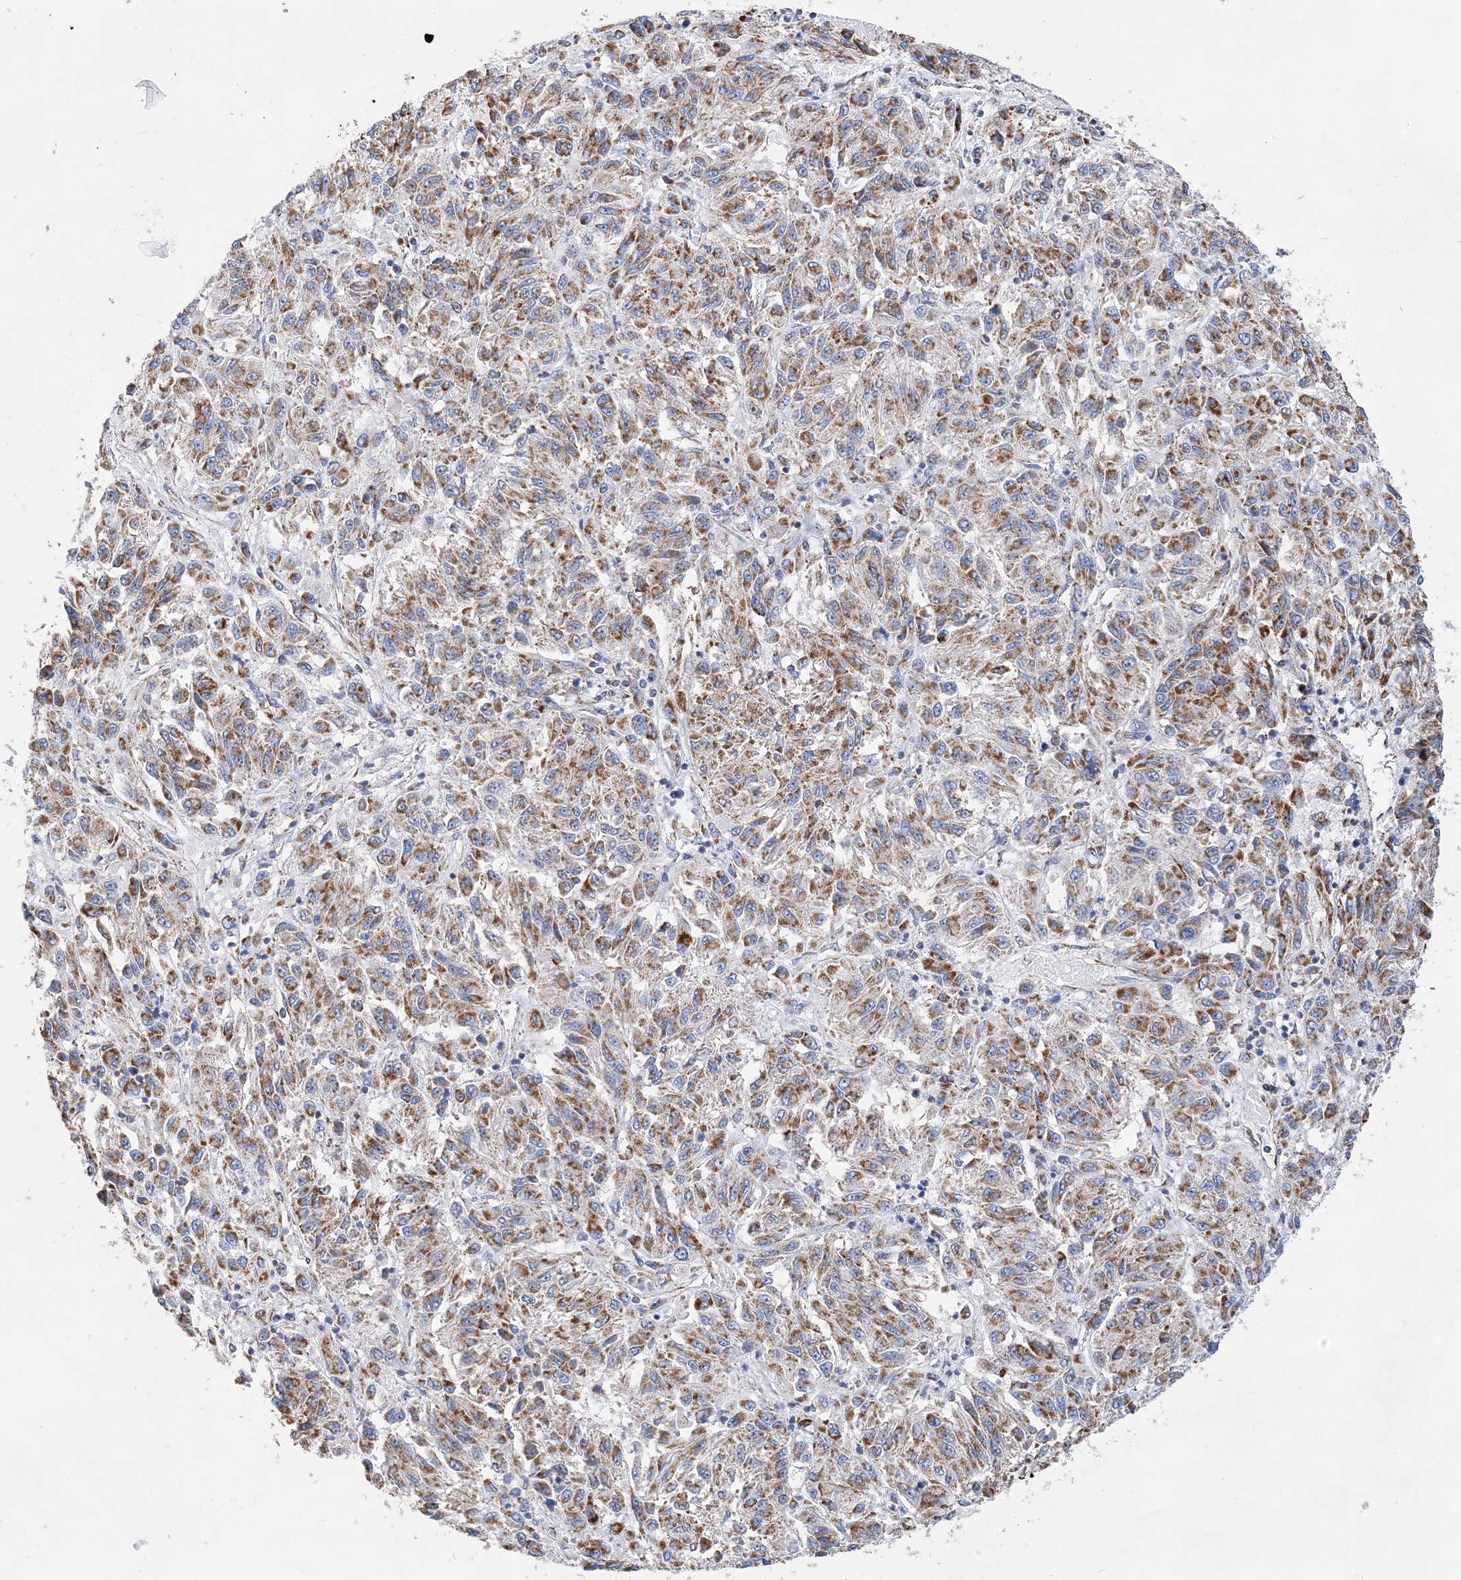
{"staining": {"intensity": "moderate", "quantity": ">75%", "location": "cytoplasmic/membranous"}, "tissue": "melanoma", "cell_type": "Tumor cells", "image_type": "cancer", "snomed": [{"axis": "morphology", "description": "Malignant melanoma, Metastatic site"}, {"axis": "topography", "description": "Lung"}], "caption": "The image displays immunohistochemical staining of melanoma. There is moderate cytoplasmic/membranous expression is appreciated in about >75% of tumor cells.", "gene": "ACOT9", "patient": {"sex": "male", "age": 64}}